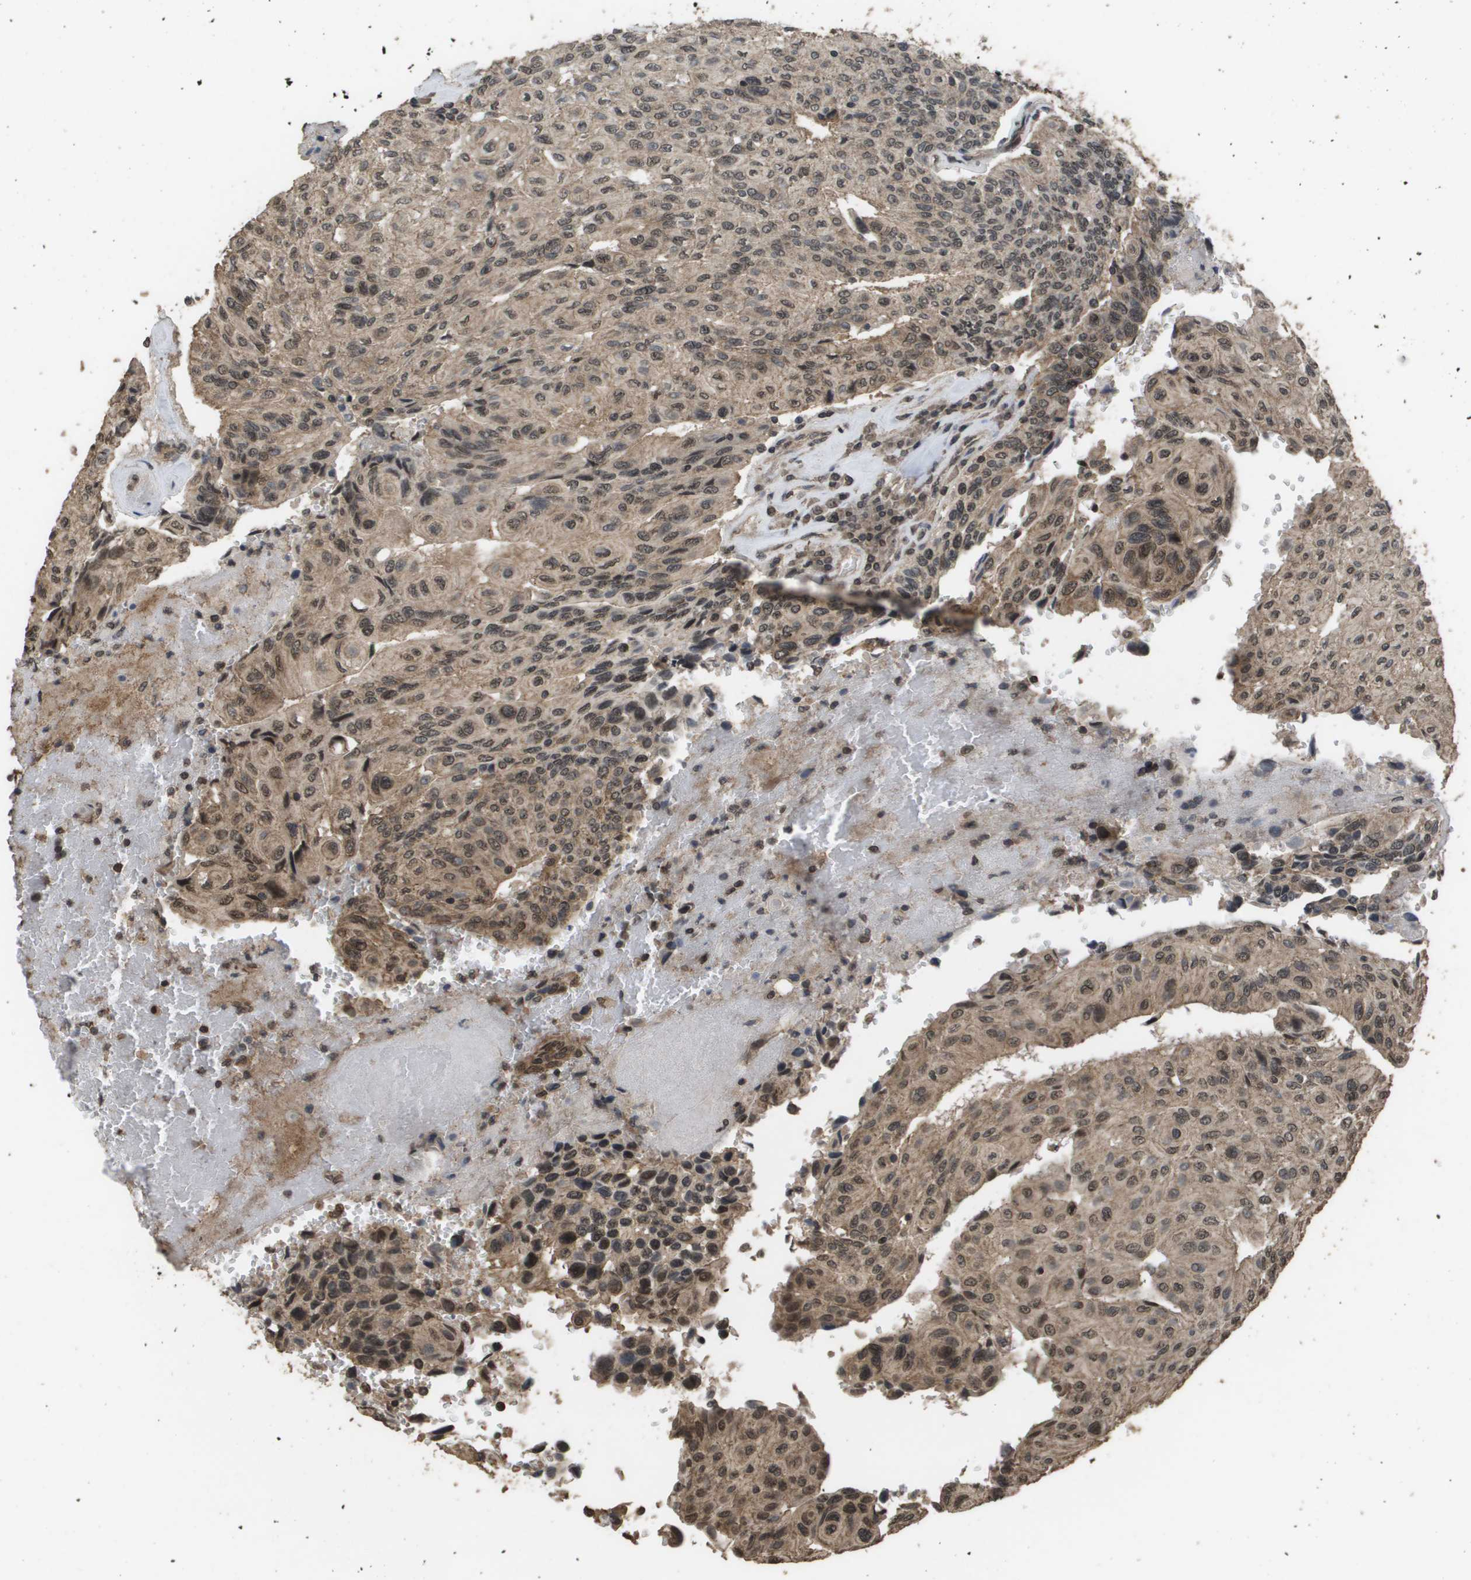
{"staining": {"intensity": "moderate", "quantity": "25%-75%", "location": "cytoplasmic/membranous,nuclear"}, "tissue": "urothelial cancer", "cell_type": "Tumor cells", "image_type": "cancer", "snomed": [{"axis": "morphology", "description": "Urothelial carcinoma, High grade"}, {"axis": "topography", "description": "Urinary bladder"}], "caption": "A medium amount of moderate cytoplasmic/membranous and nuclear positivity is identified in about 25%-75% of tumor cells in urothelial carcinoma (high-grade) tissue.", "gene": "AXIN2", "patient": {"sex": "male", "age": 66}}